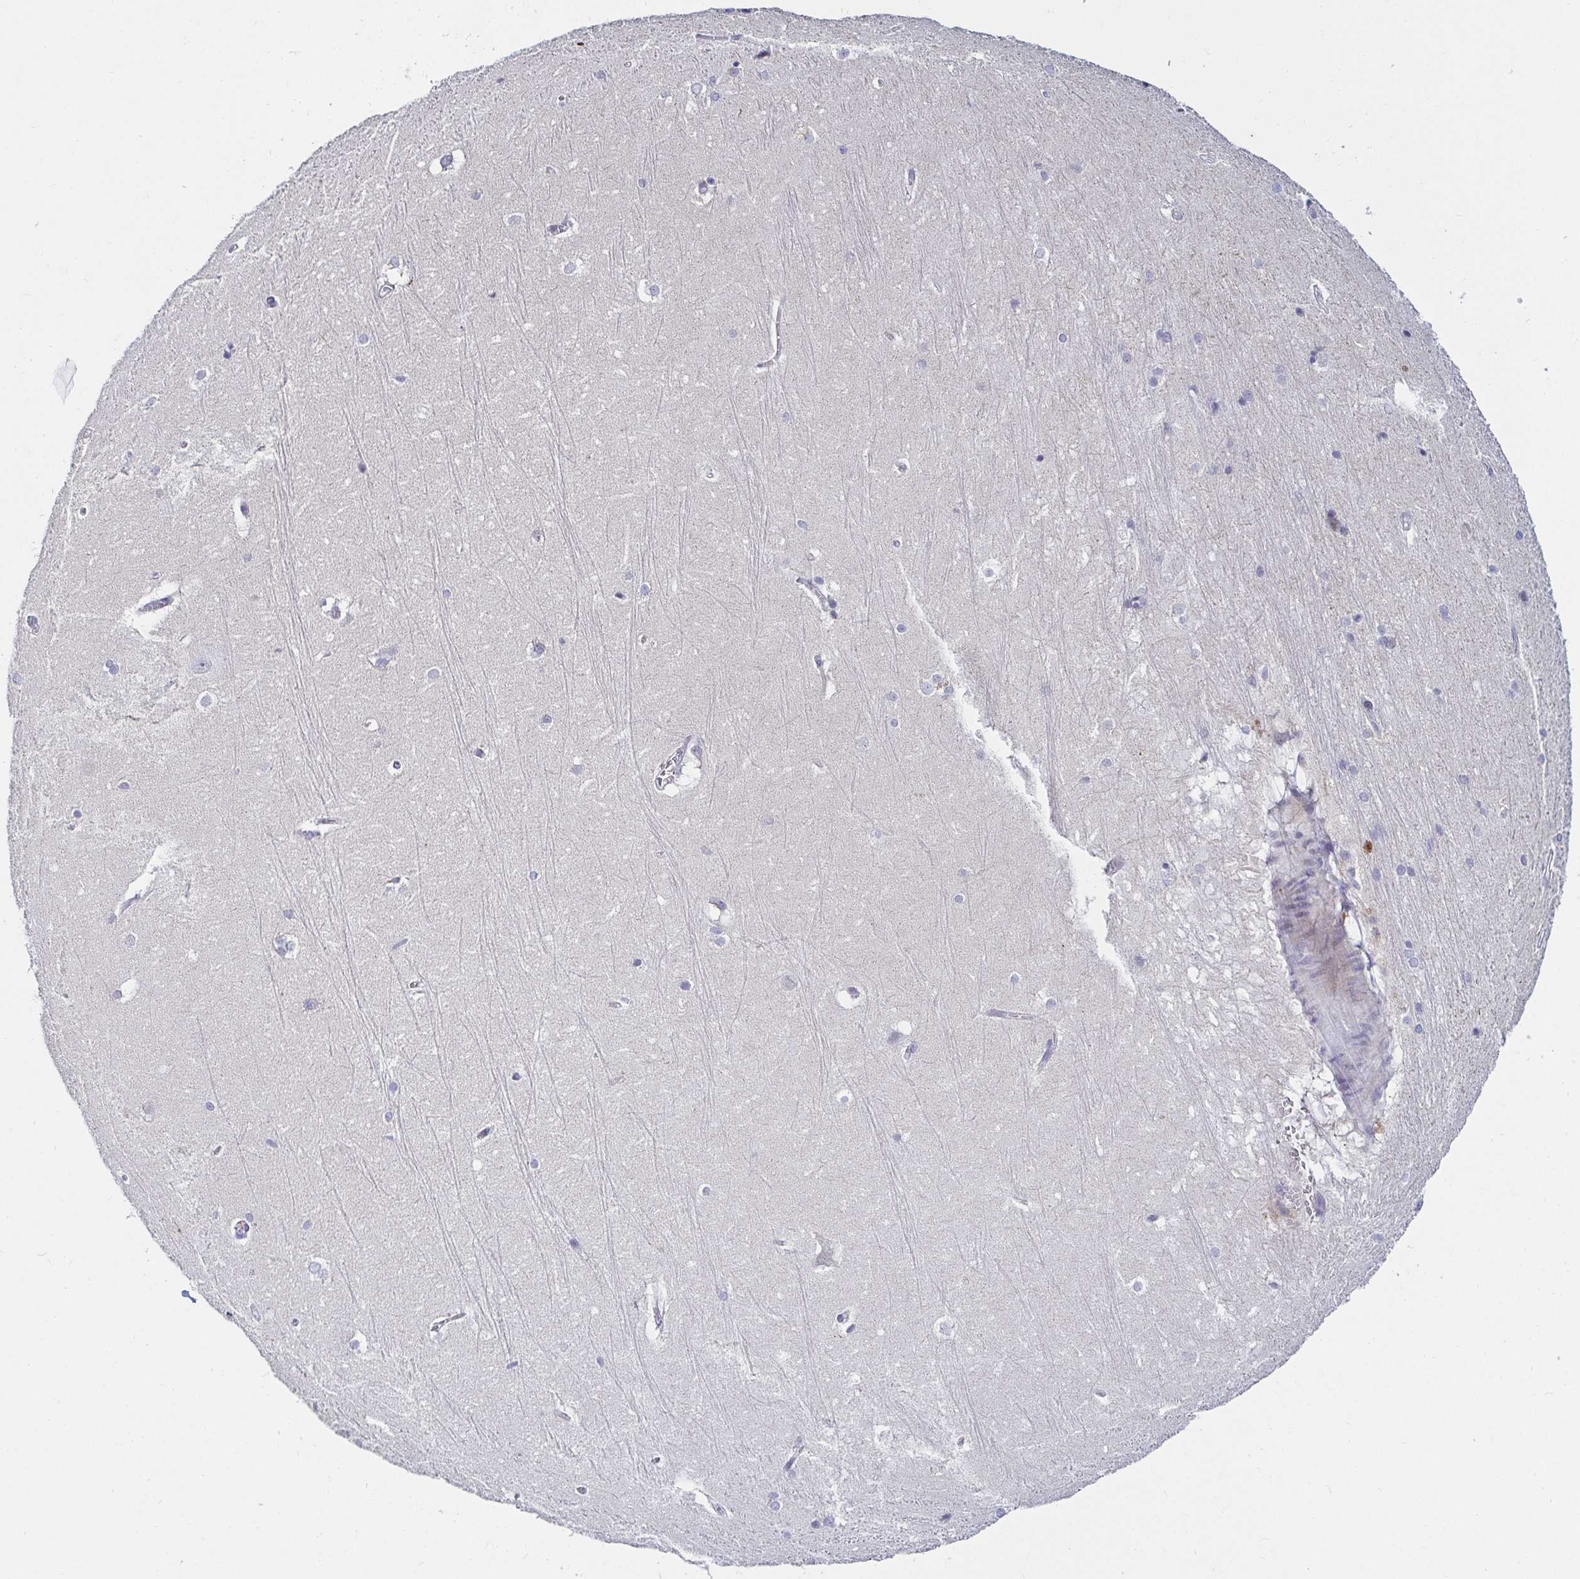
{"staining": {"intensity": "negative", "quantity": "none", "location": "none"}, "tissue": "hippocampus", "cell_type": "Glial cells", "image_type": "normal", "snomed": [{"axis": "morphology", "description": "Normal tissue, NOS"}, {"axis": "topography", "description": "Cerebral cortex"}, {"axis": "topography", "description": "Hippocampus"}], "caption": "Histopathology image shows no protein expression in glial cells of normal hippocampus. (DAB IHC with hematoxylin counter stain).", "gene": "OR10K1", "patient": {"sex": "female", "age": 19}}